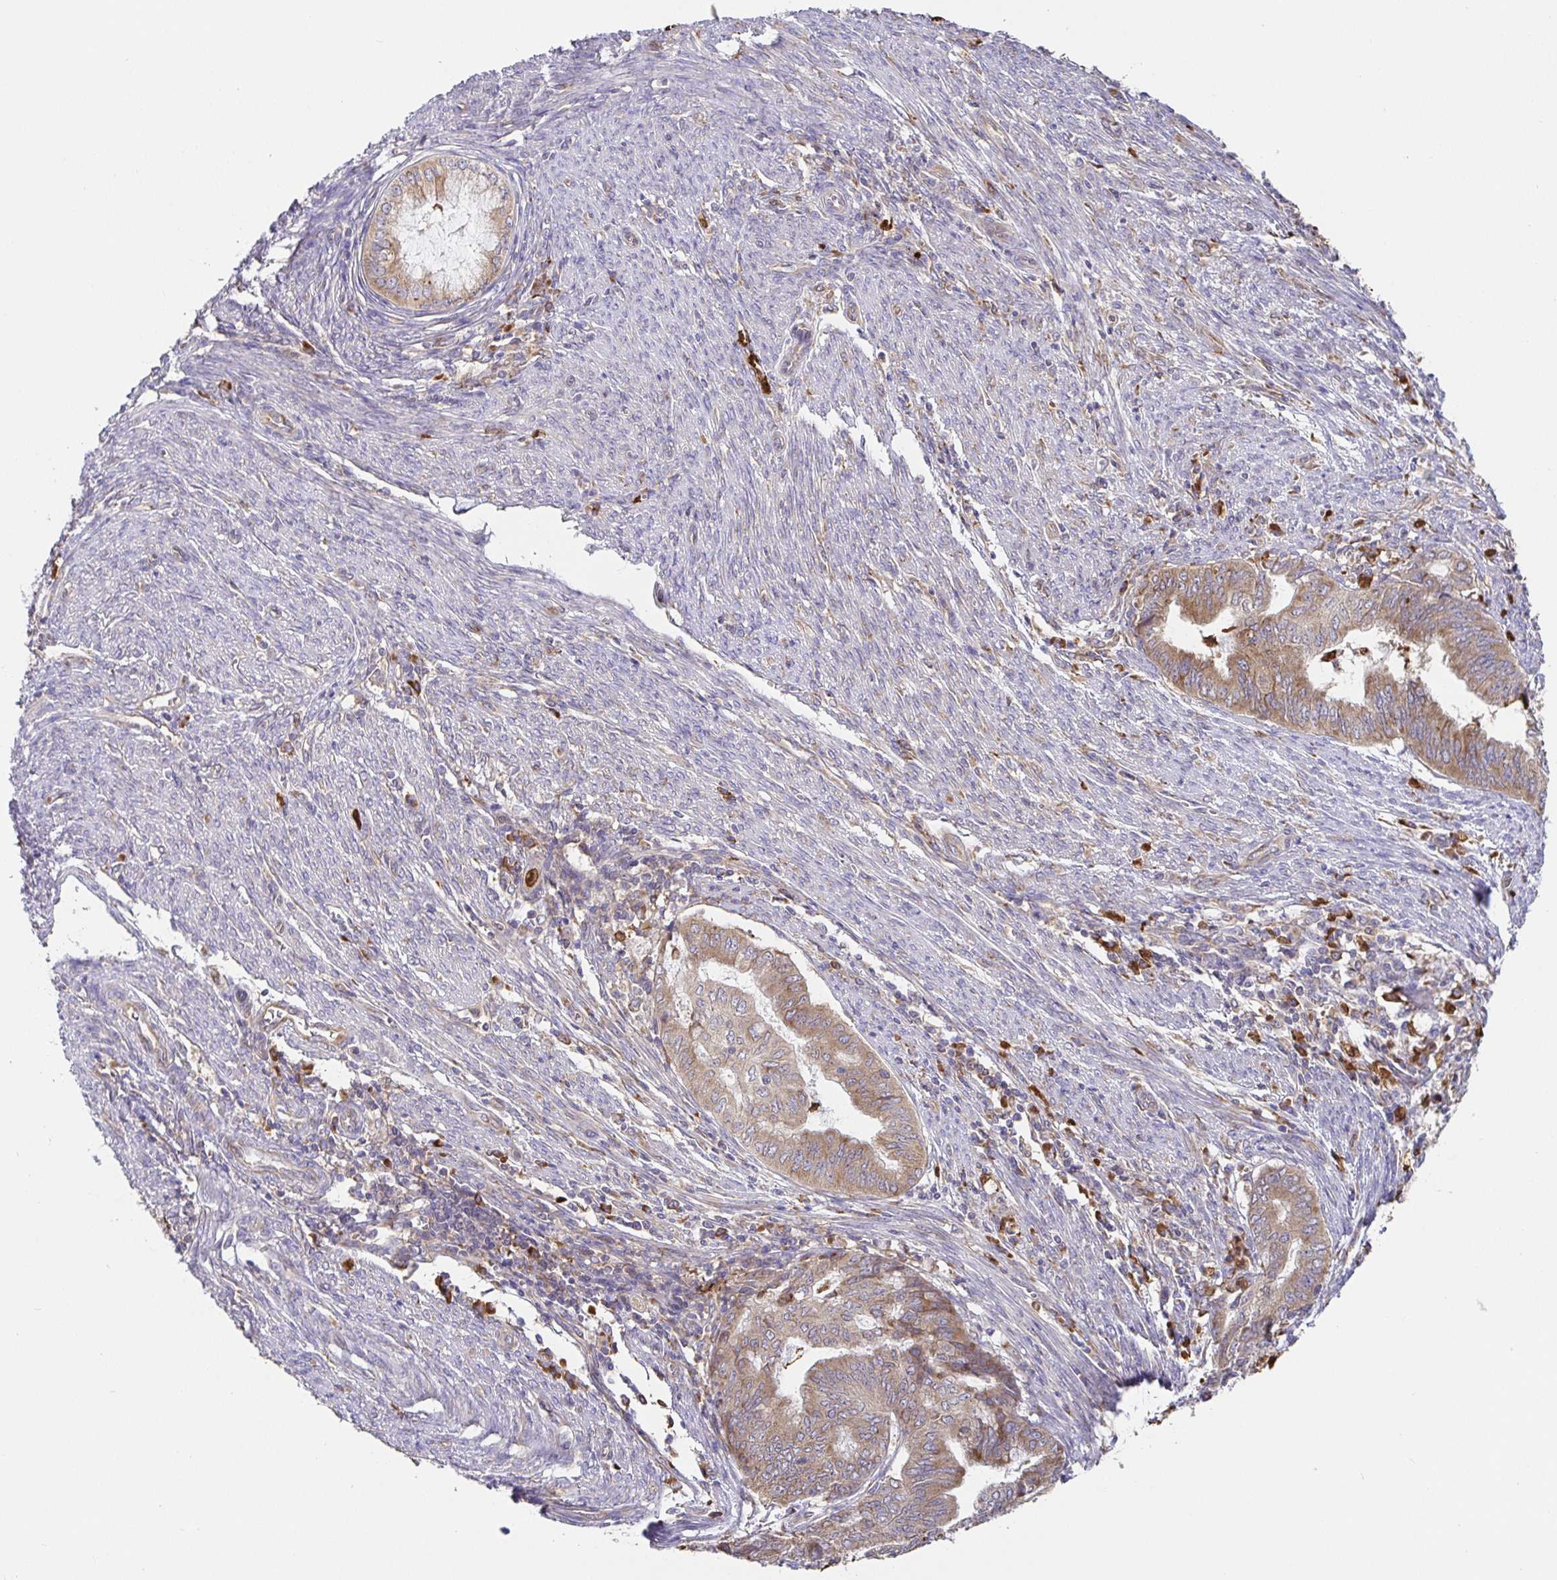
{"staining": {"intensity": "weak", "quantity": ">75%", "location": "cytoplasmic/membranous"}, "tissue": "endometrial cancer", "cell_type": "Tumor cells", "image_type": "cancer", "snomed": [{"axis": "morphology", "description": "Adenocarcinoma, NOS"}, {"axis": "topography", "description": "Endometrium"}], "caption": "Tumor cells demonstrate low levels of weak cytoplasmic/membranous expression in about >75% of cells in human endometrial adenocarcinoma.", "gene": "PDPK1", "patient": {"sex": "female", "age": 79}}